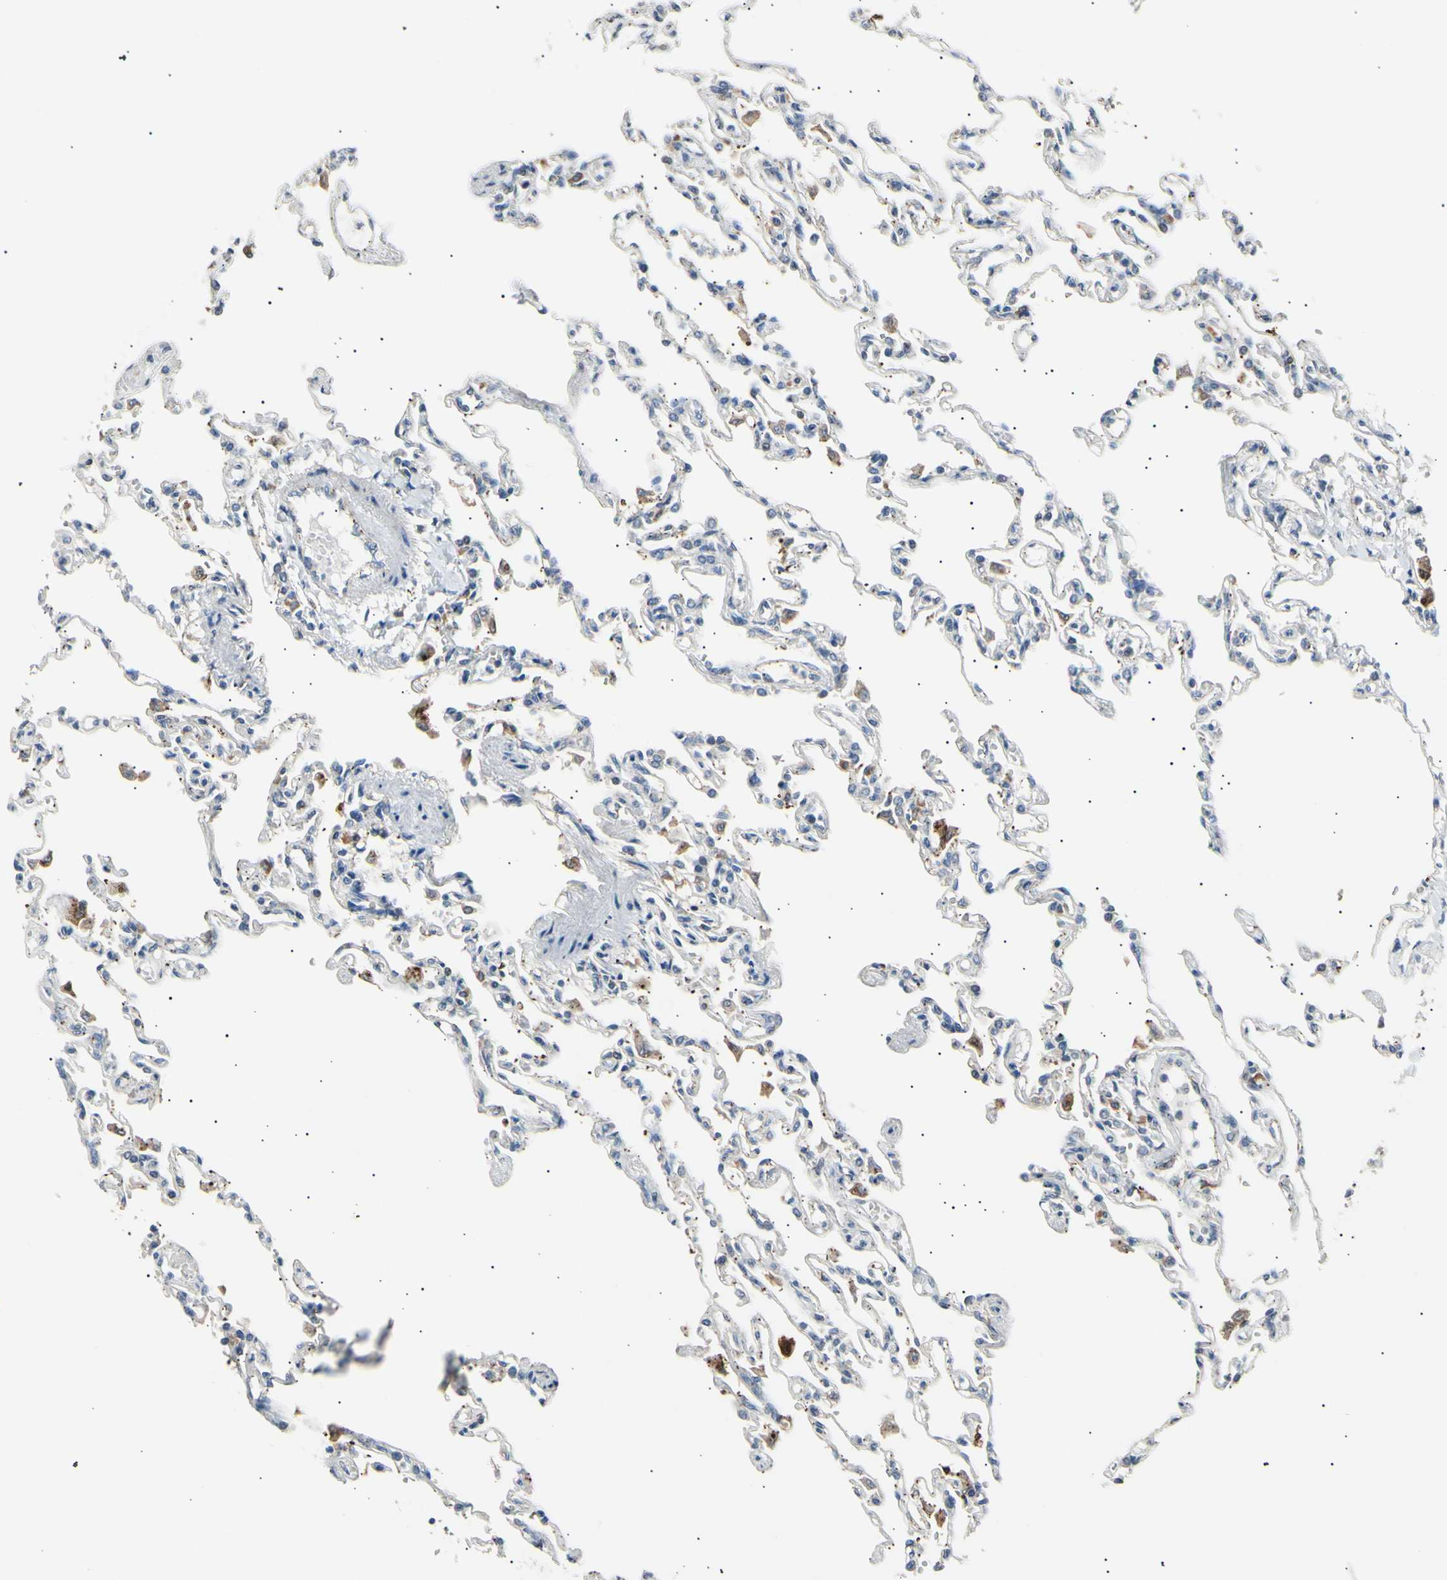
{"staining": {"intensity": "negative", "quantity": "none", "location": "none"}, "tissue": "lung", "cell_type": "Alveolar cells", "image_type": "normal", "snomed": [{"axis": "morphology", "description": "Normal tissue, NOS"}, {"axis": "topography", "description": "Lung"}], "caption": "Immunohistochemistry (IHC) photomicrograph of benign human lung stained for a protein (brown), which exhibits no staining in alveolar cells. (Immunohistochemistry (IHC), brightfield microscopy, high magnification).", "gene": "LDLR", "patient": {"sex": "male", "age": 21}}